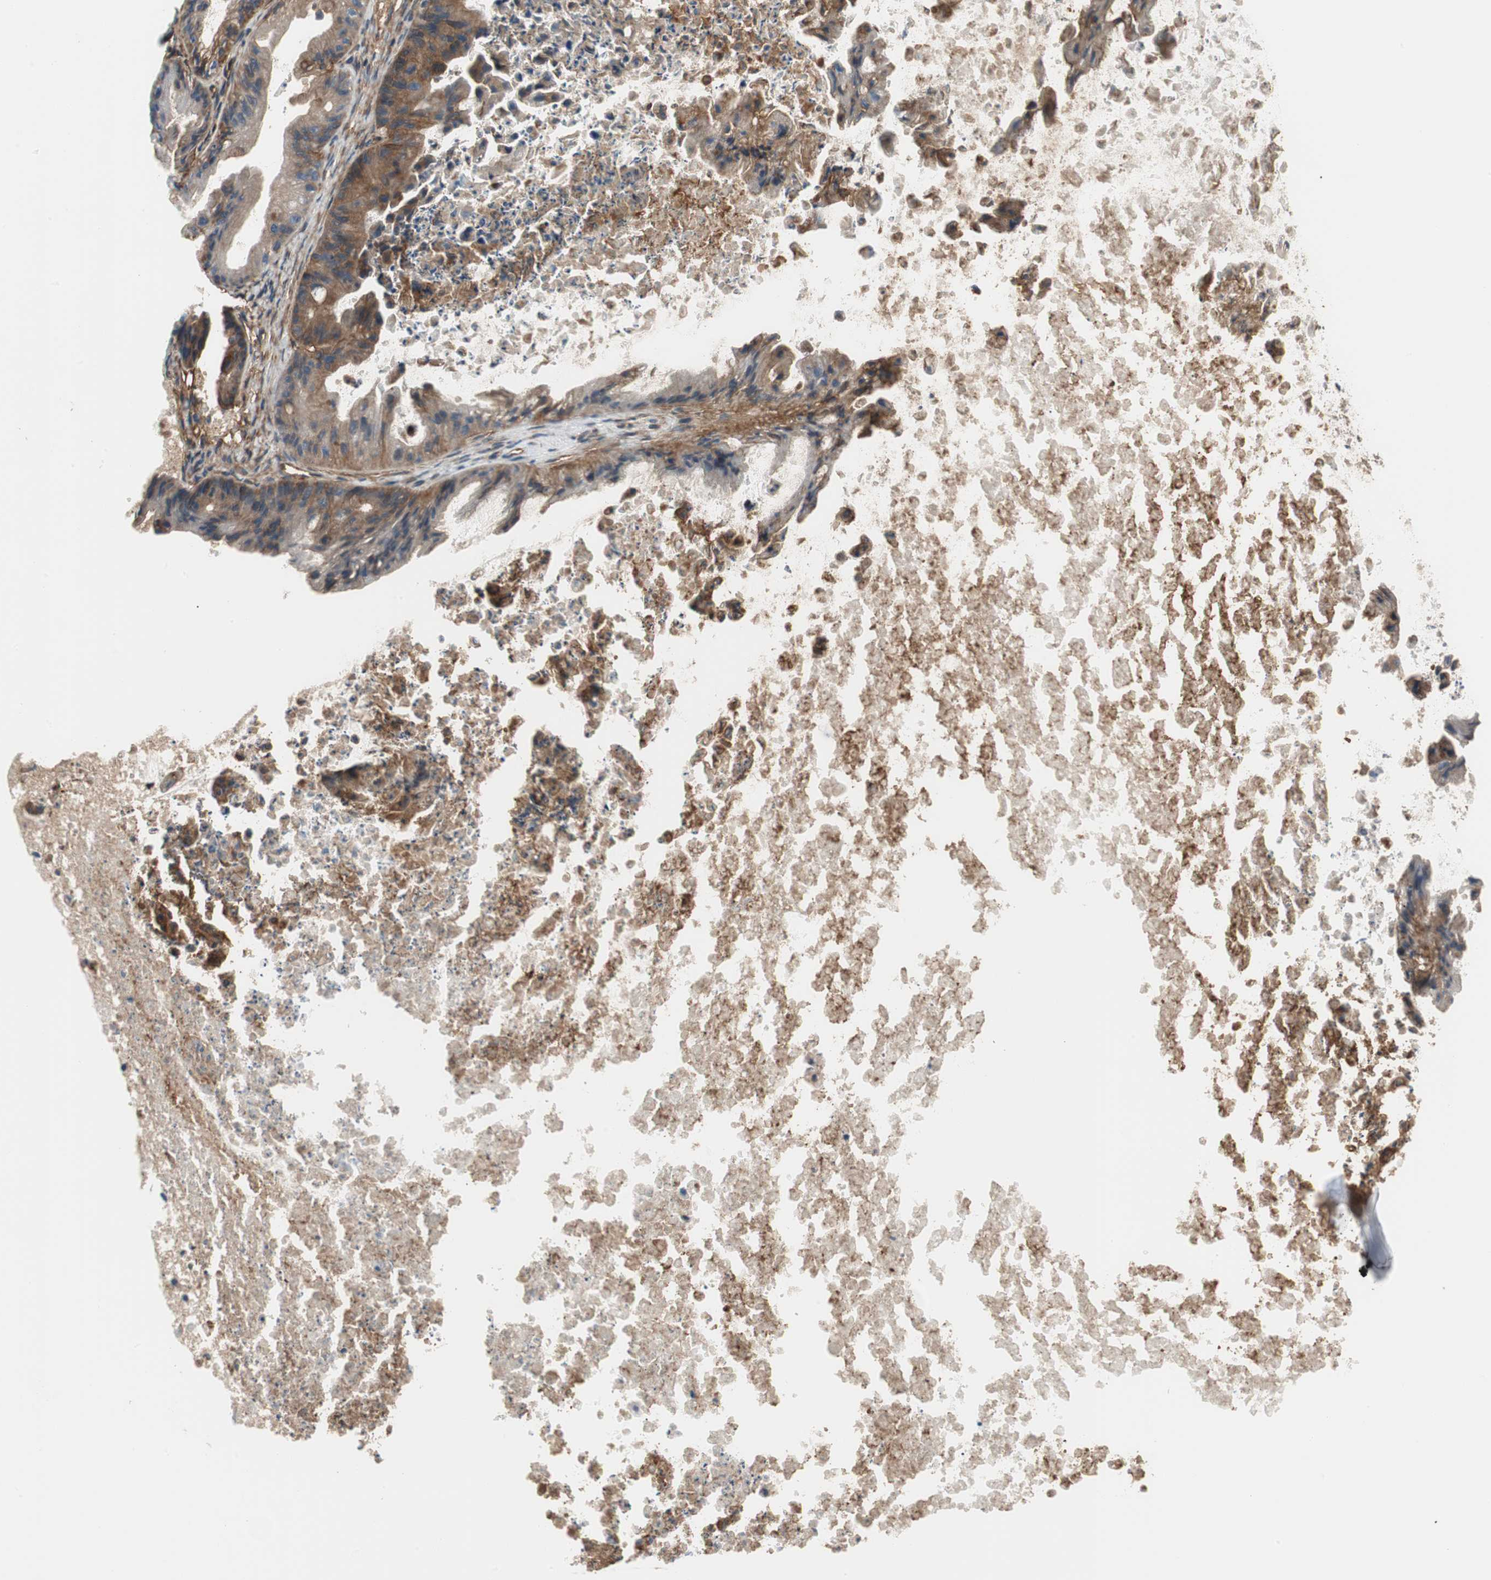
{"staining": {"intensity": "moderate", "quantity": ">75%", "location": "cytoplasmic/membranous"}, "tissue": "ovarian cancer", "cell_type": "Tumor cells", "image_type": "cancer", "snomed": [{"axis": "morphology", "description": "Cystadenocarcinoma, mucinous, NOS"}, {"axis": "topography", "description": "Ovary"}], "caption": "Tumor cells demonstrate medium levels of moderate cytoplasmic/membranous staining in approximately >75% of cells in ovarian cancer (mucinous cystadenocarcinoma).", "gene": "IL1RL1", "patient": {"sex": "female", "age": 37}}